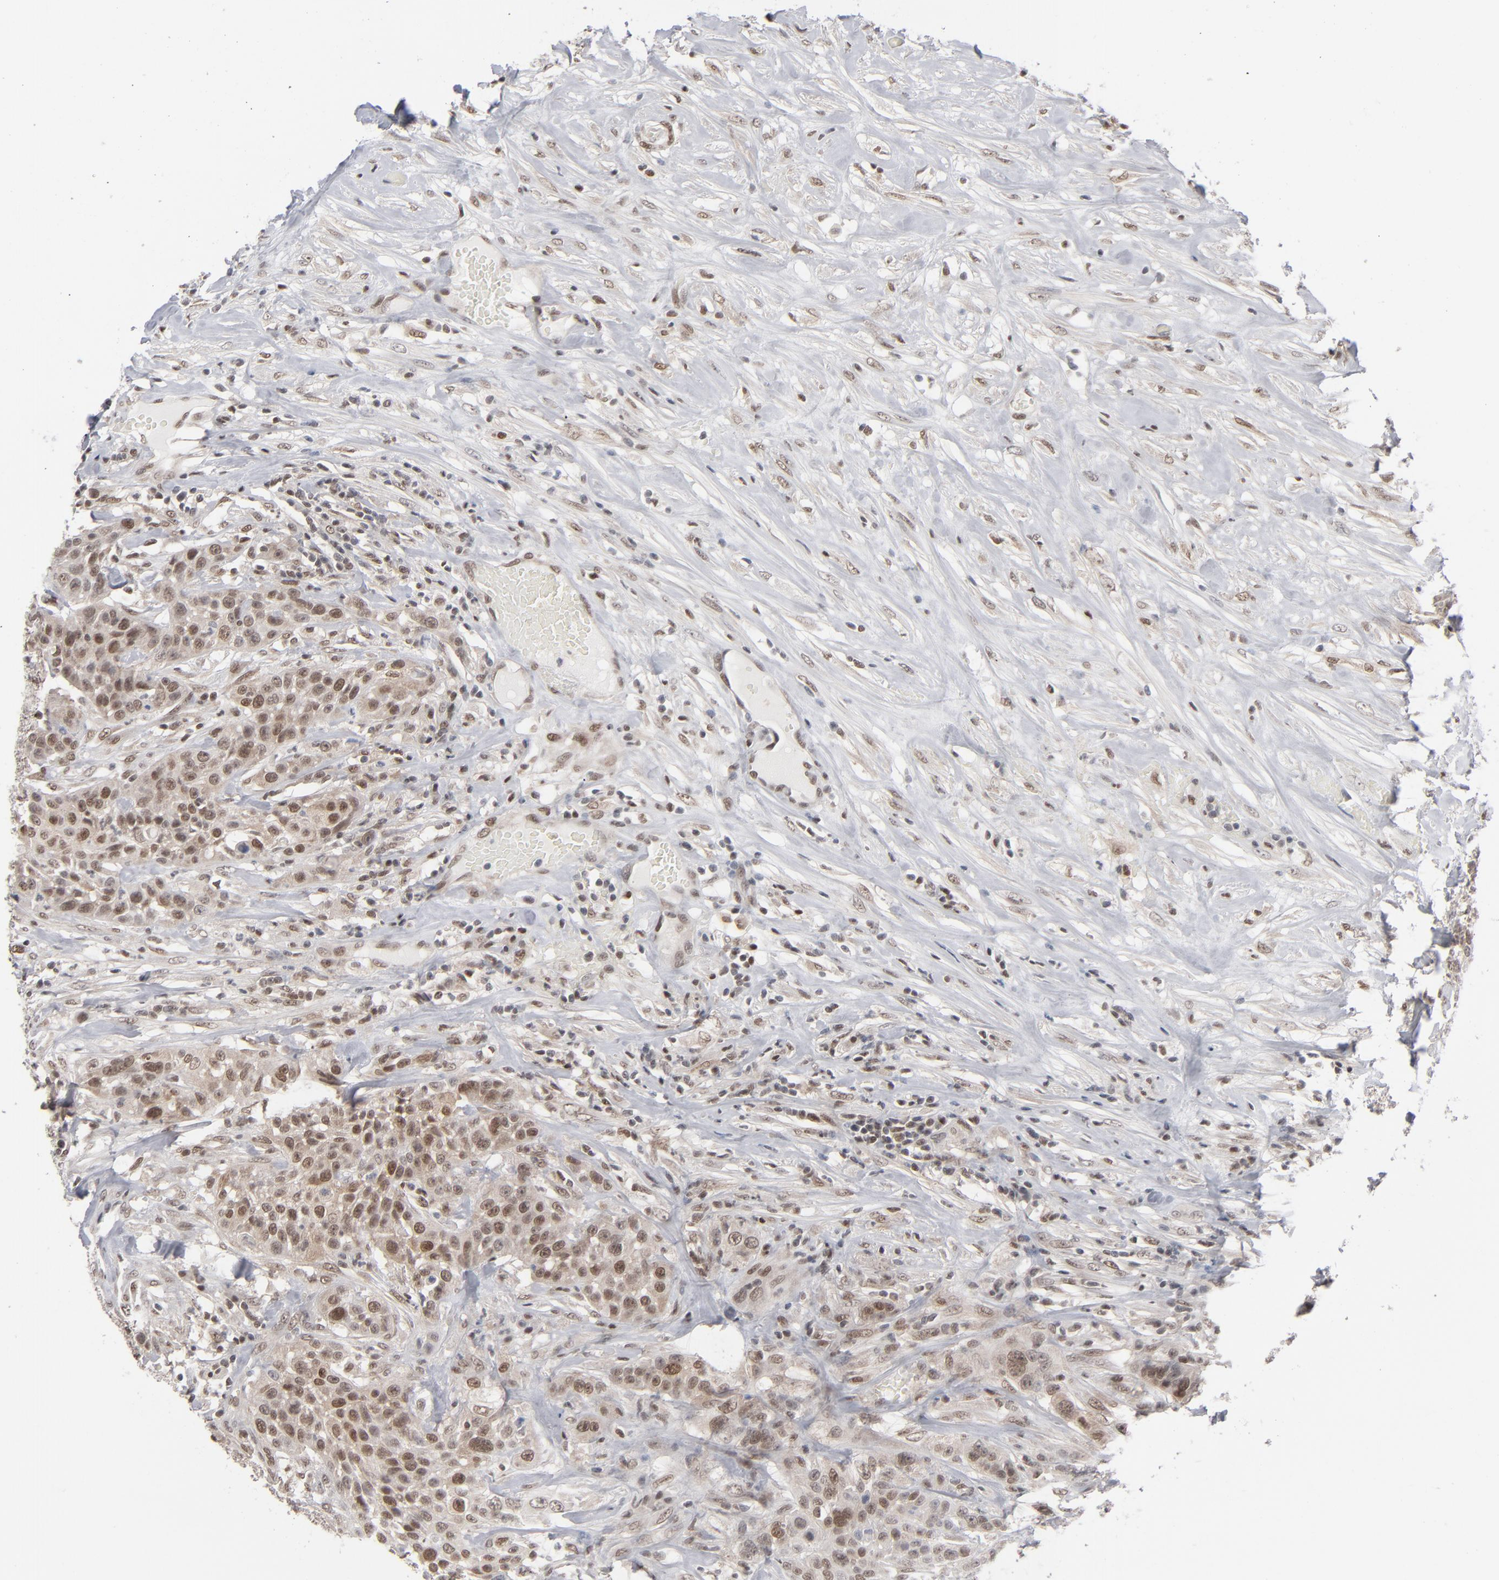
{"staining": {"intensity": "moderate", "quantity": ">75%", "location": "cytoplasmic/membranous,nuclear"}, "tissue": "urothelial cancer", "cell_type": "Tumor cells", "image_type": "cancer", "snomed": [{"axis": "morphology", "description": "Urothelial carcinoma, High grade"}, {"axis": "topography", "description": "Urinary bladder"}], "caption": "Human high-grade urothelial carcinoma stained with a brown dye reveals moderate cytoplasmic/membranous and nuclear positive staining in about >75% of tumor cells.", "gene": "IRF9", "patient": {"sex": "male", "age": 74}}